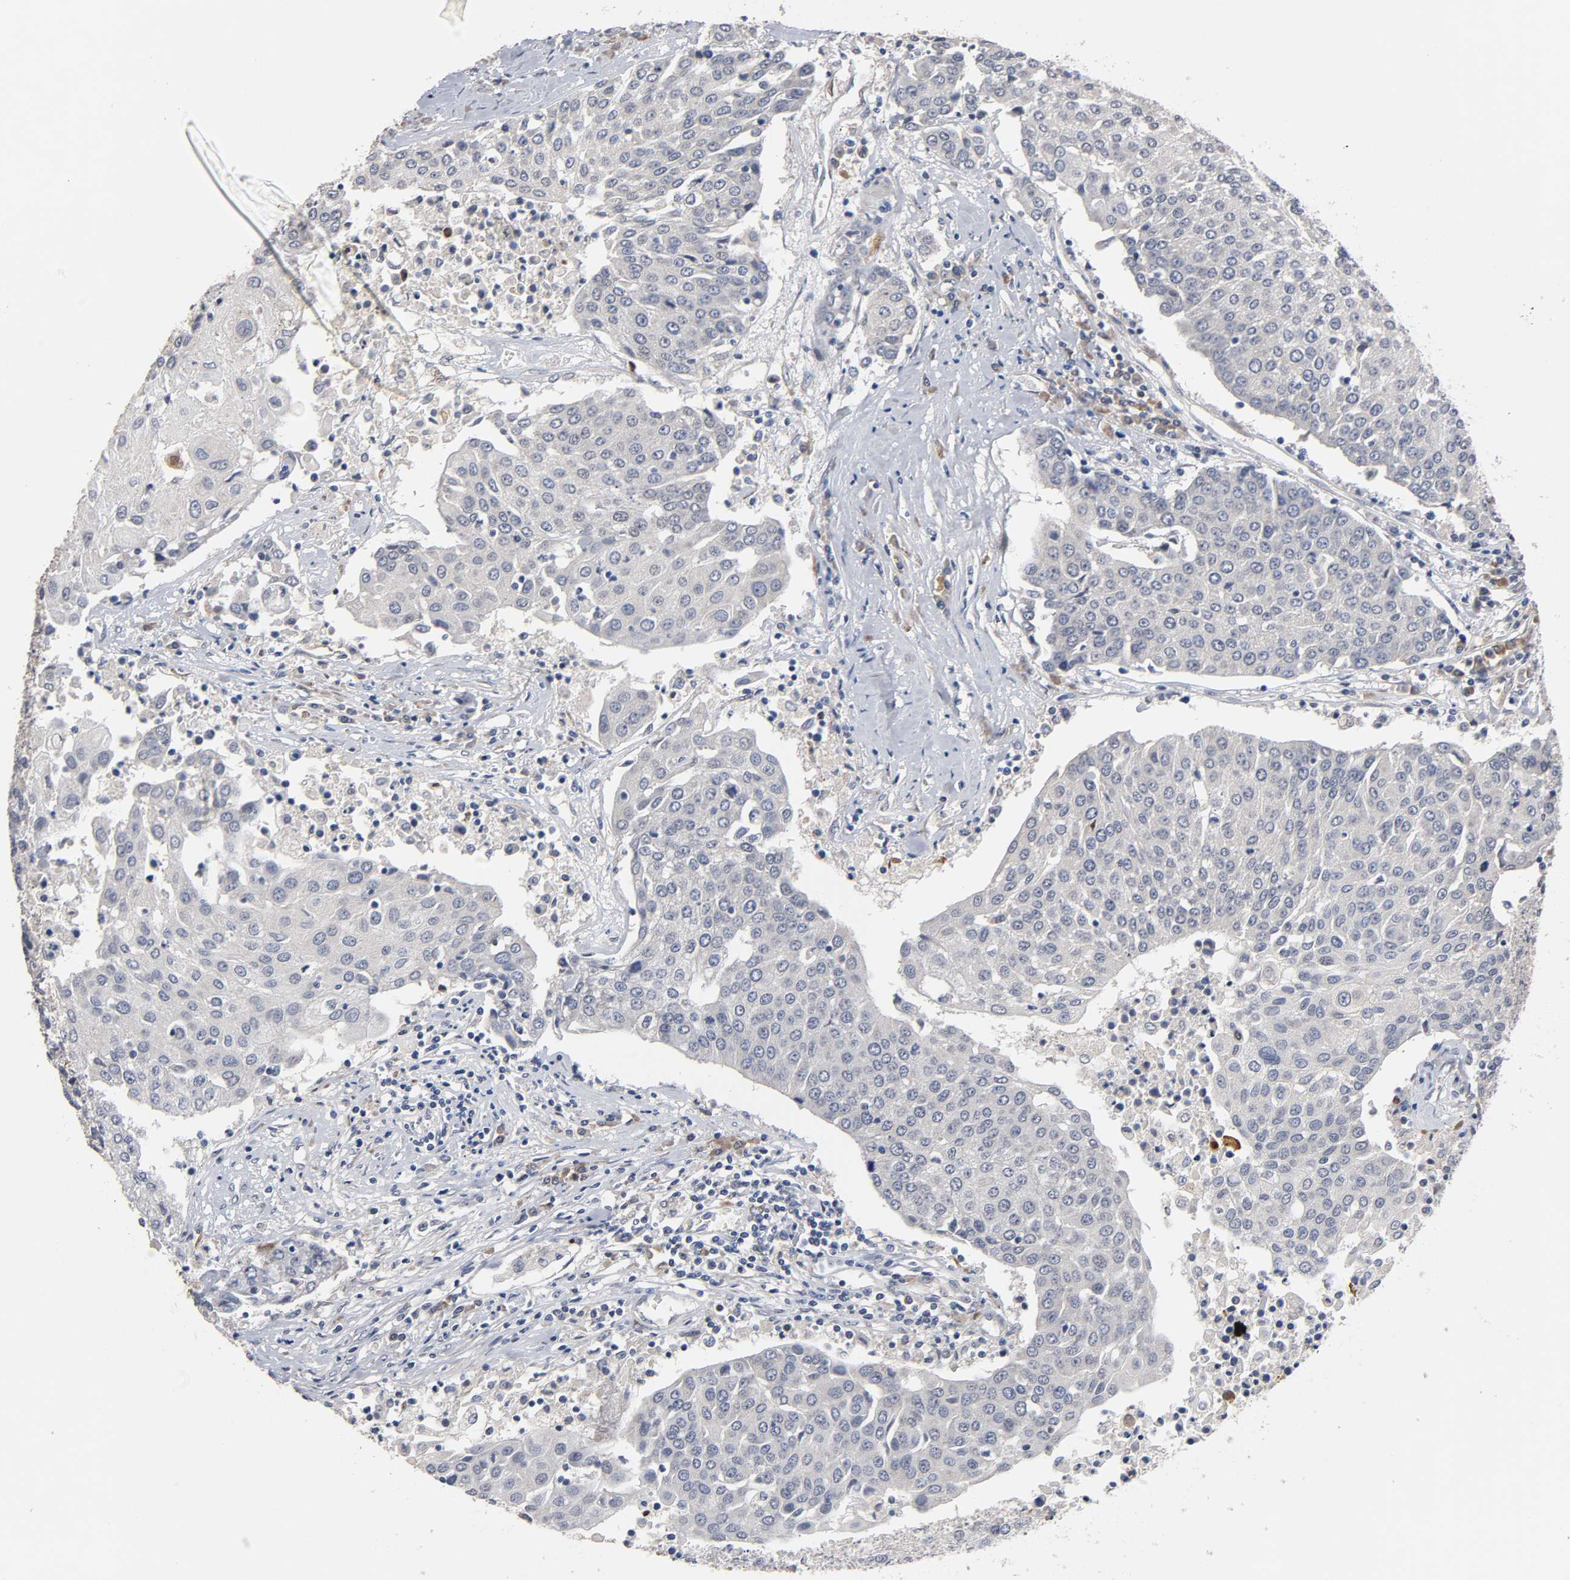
{"staining": {"intensity": "negative", "quantity": "none", "location": "none"}, "tissue": "urothelial cancer", "cell_type": "Tumor cells", "image_type": "cancer", "snomed": [{"axis": "morphology", "description": "Urothelial carcinoma, High grade"}, {"axis": "topography", "description": "Urinary bladder"}], "caption": "This is an immunohistochemistry (IHC) image of human urothelial carcinoma (high-grade). There is no staining in tumor cells.", "gene": "HDLBP", "patient": {"sex": "female", "age": 85}}